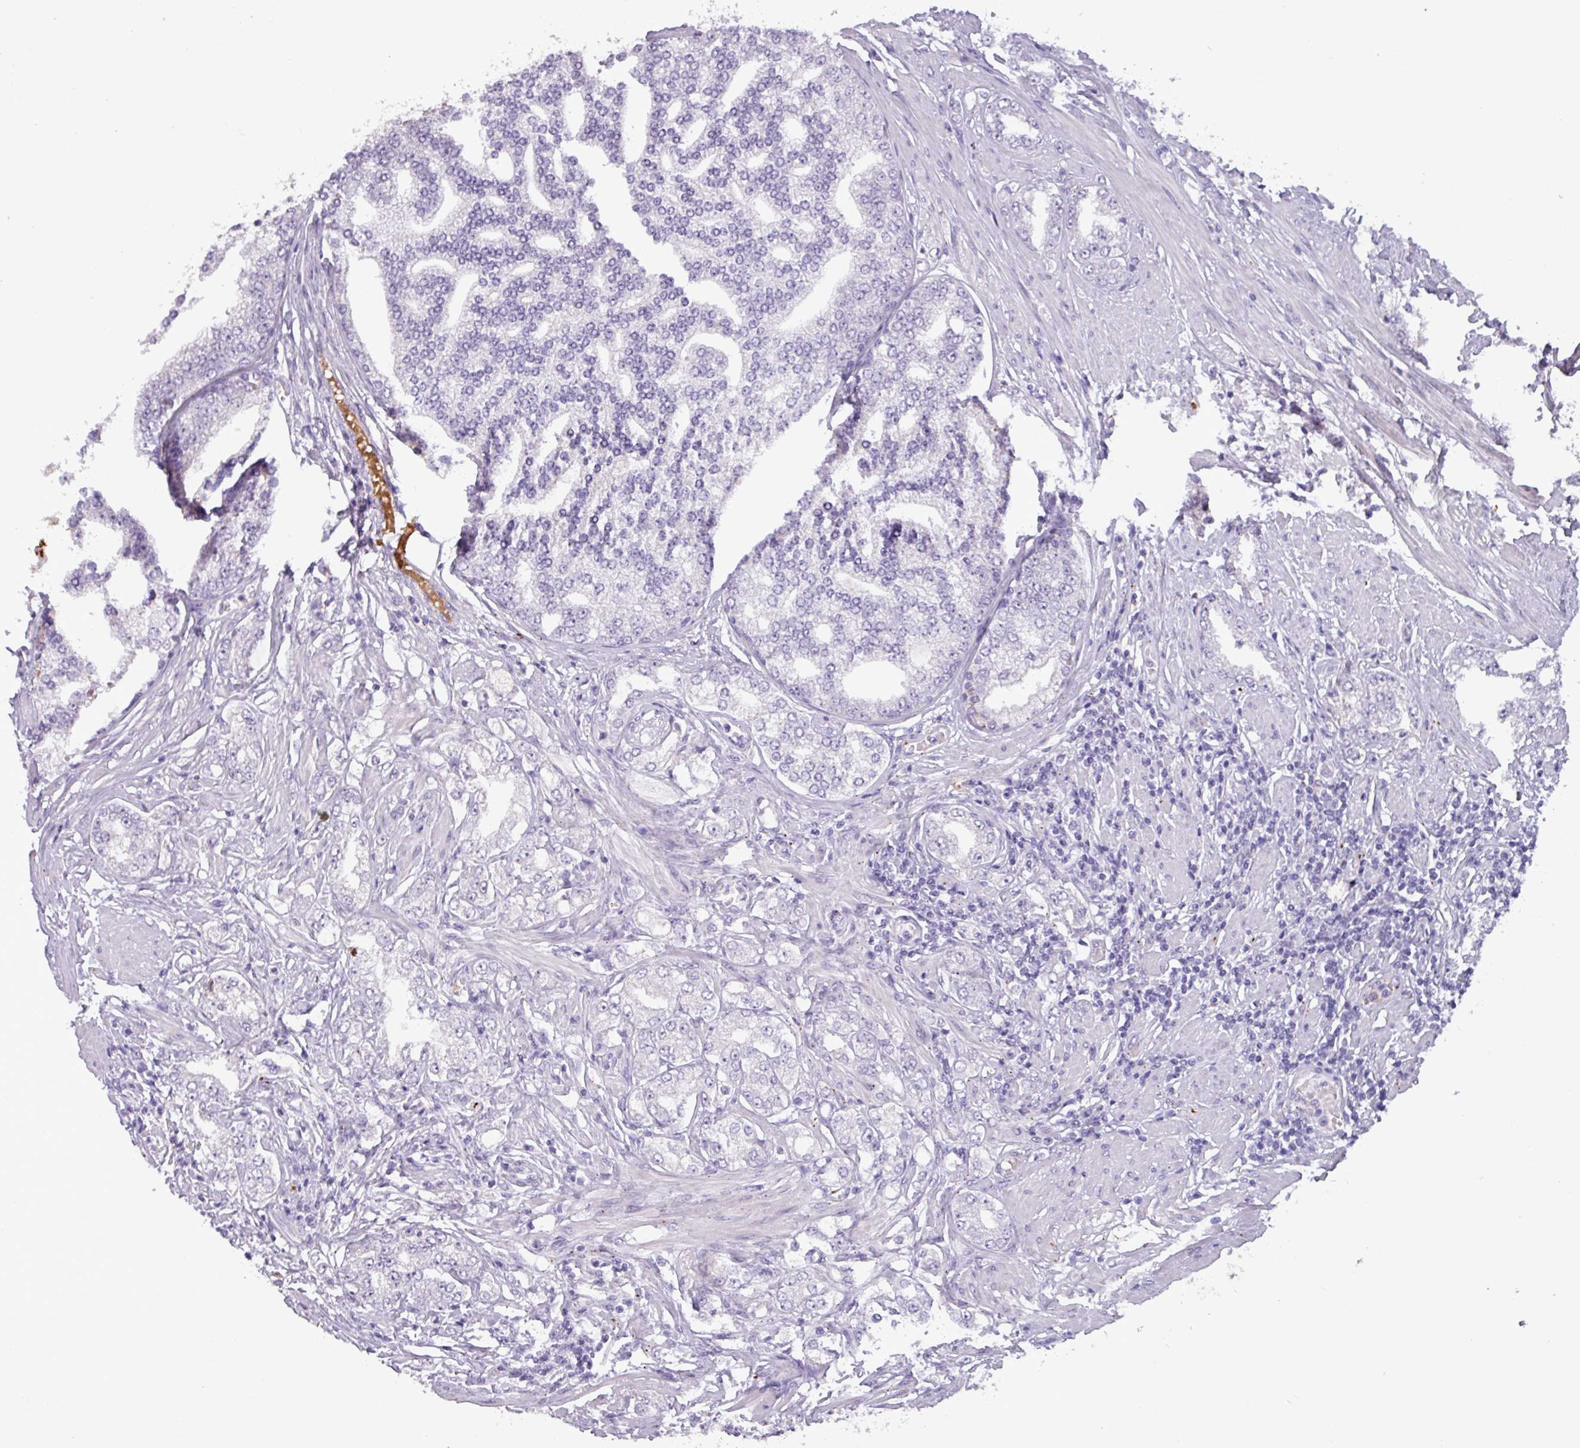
{"staining": {"intensity": "negative", "quantity": "none", "location": "none"}, "tissue": "prostate cancer", "cell_type": "Tumor cells", "image_type": "cancer", "snomed": [{"axis": "morphology", "description": "Adenocarcinoma, High grade"}, {"axis": "topography", "description": "Prostate"}], "caption": "There is no significant positivity in tumor cells of prostate adenocarcinoma (high-grade).", "gene": "PLIN2", "patient": {"sex": "male", "age": 64}}